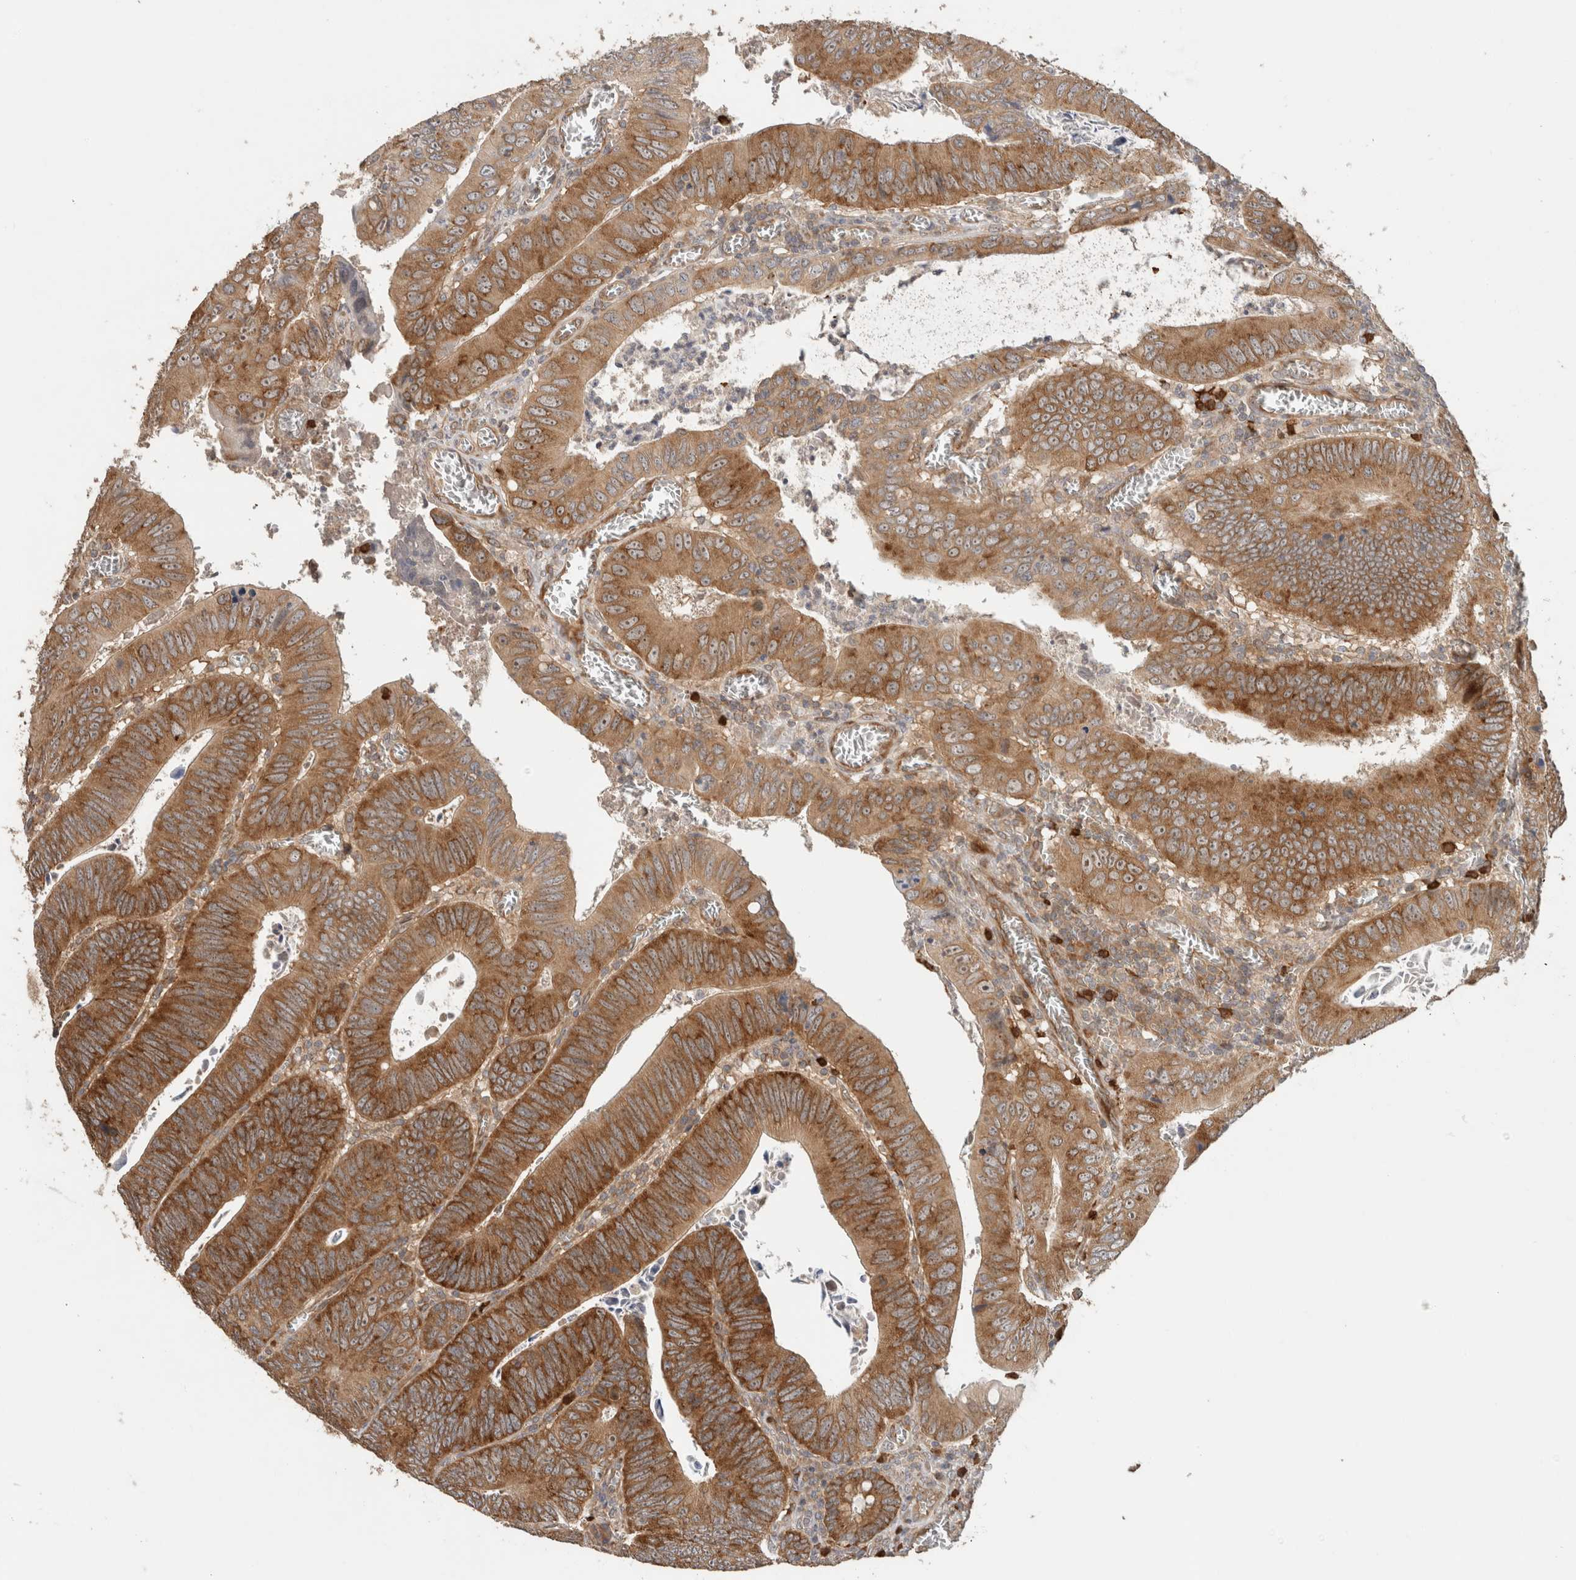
{"staining": {"intensity": "strong", "quantity": ">75%", "location": "cytoplasmic/membranous"}, "tissue": "colorectal cancer", "cell_type": "Tumor cells", "image_type": "cancer", "snomed": [{"axis": "morphology", "description": "Inflammation, NOS"}, {"axis": "morphology", "description": "Adenocarcinoma, NOS"}, {"axis": "topography", "description": "Colon"}], "caption": "A brown stain labels strong cytoplasmic/membranous positivity of a protein in human colorectal cancer tumor cells.", "gene": "PUM1", "patient": {"sex": "male", "age": 72}}